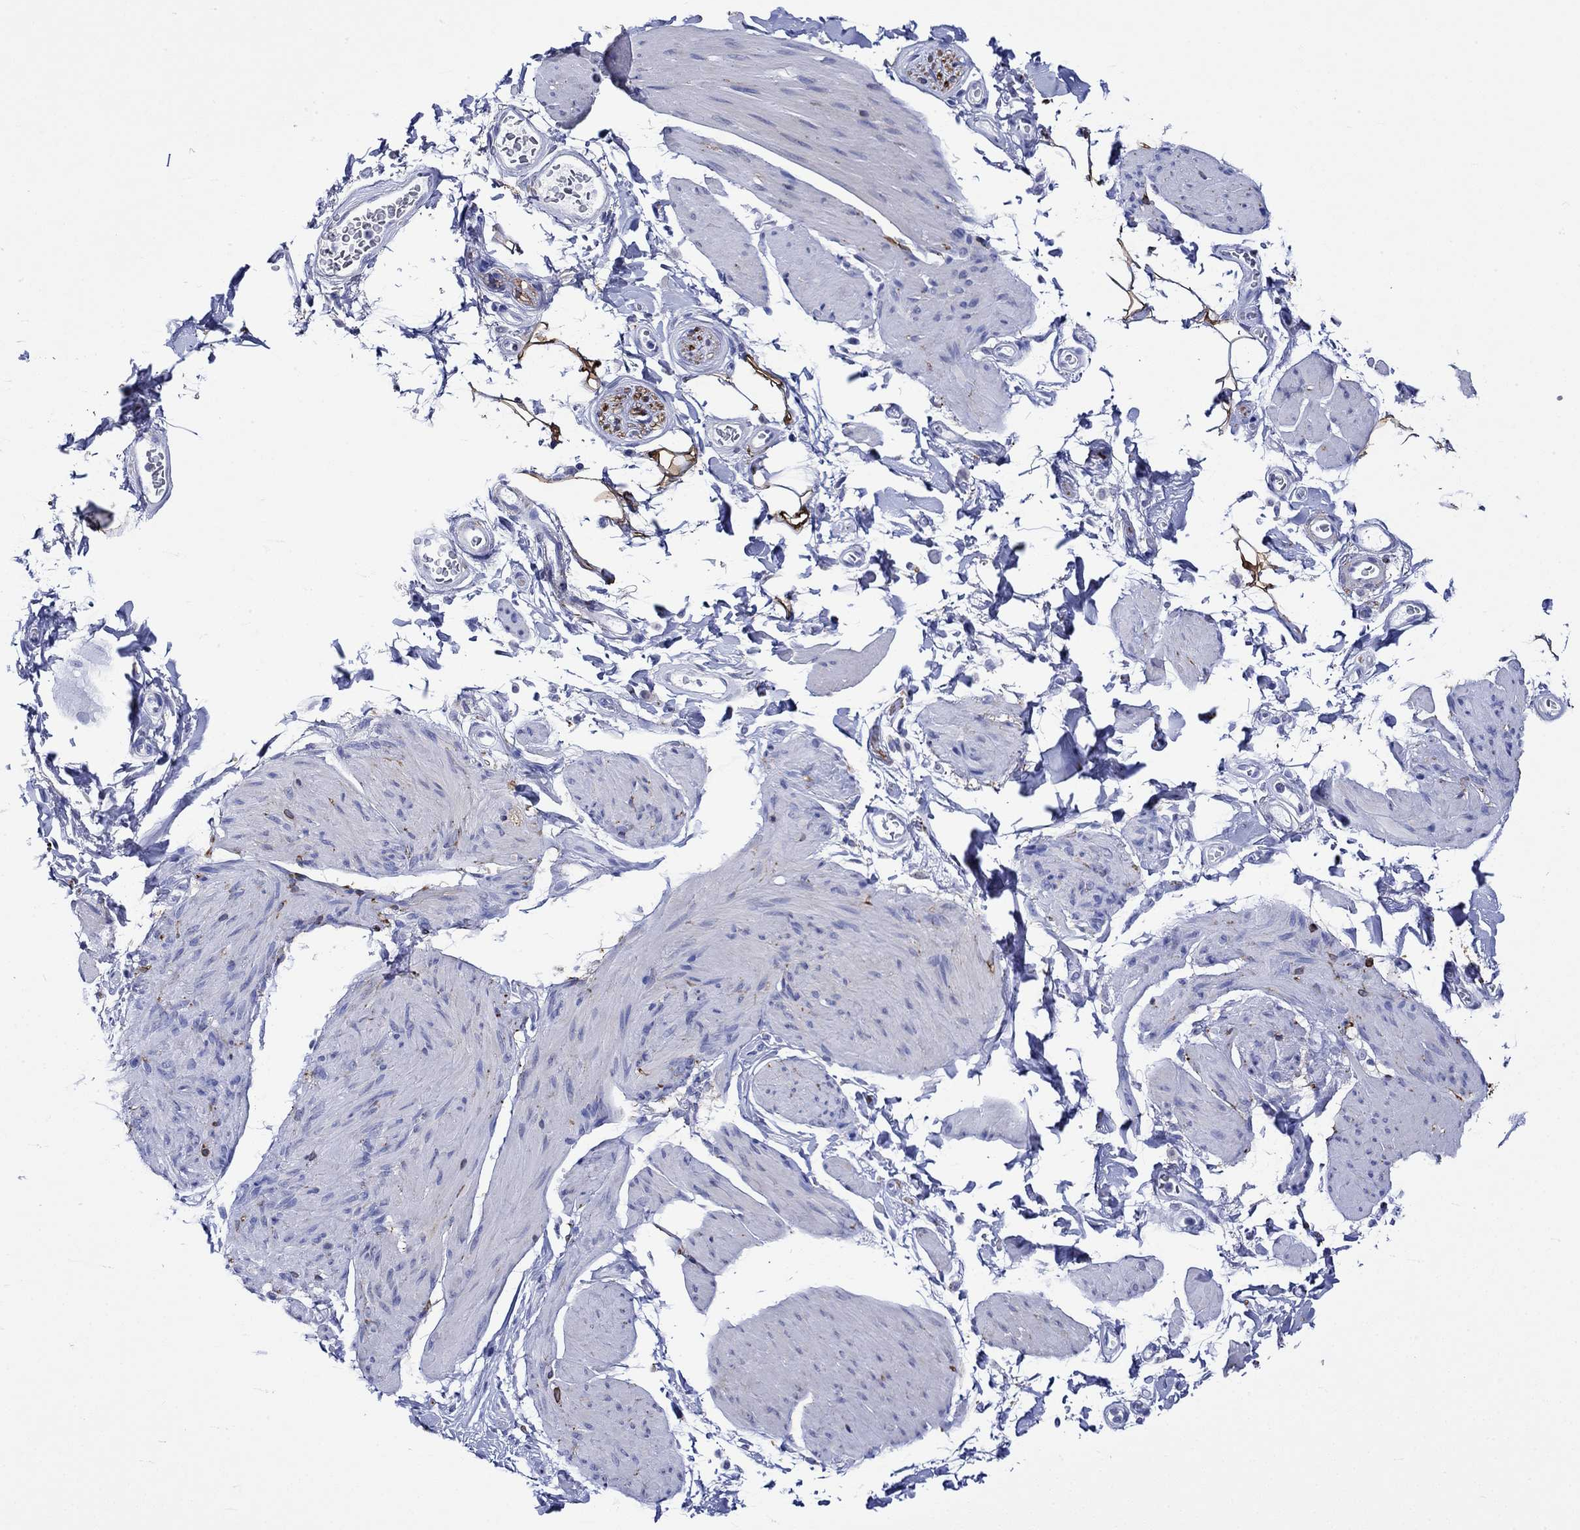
{"staining": {"intensity": "negative", "quantity": "none", "location": "none"}, "tissue": "smooth muscle", "cell_type": "Smooth muscle cells", "image_type": "normal", "snomed": [{"axis": "morphology", "description": "Normal tissue, NOS"}, {"axis": "topography", "description": "Adipose tissue"}, {"axis": "topography", "description": "Smooth muscle"}, {"axis": "topography", "description": "Peripheral nerve tissue"}], "caption": "Immunohistochemistry (IHC) histopathology image of unremarkable human smooth muscle stained for a protein (brown), which displays no positivity in smooth muscle cells.", "gene": "CRYAB", "patient": {"sex": "male", "age": 83}}